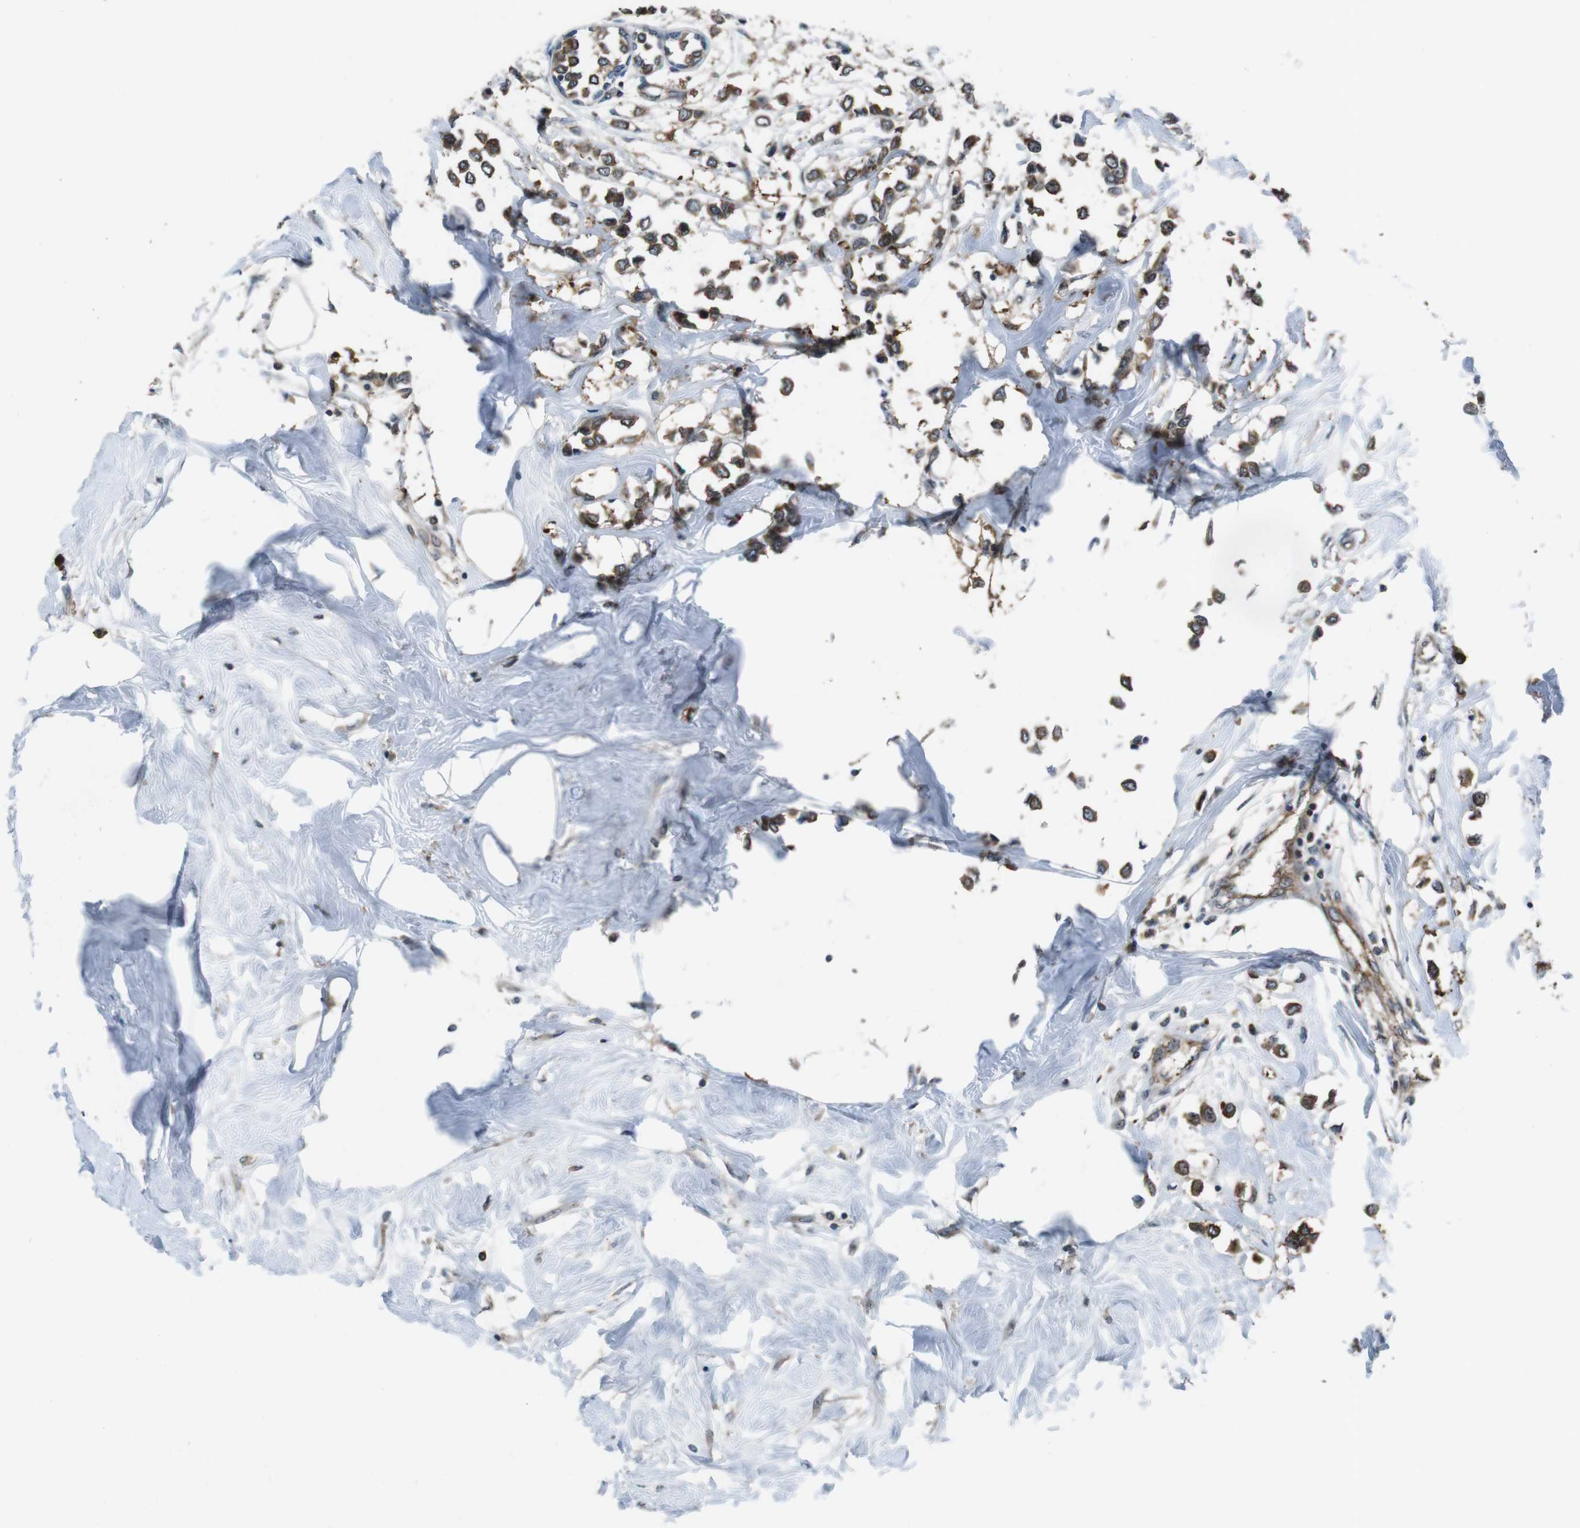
{"staining": {"intensity": "moderate", "quantity": ">75%", "location": "cytoplasmic/membranous"}, "tissue": "breast cancer", "cell_type": "Tumor cells", "image_type": "cancer", "snomed": [{"axis": "morphology", "description": "Lobular carcinoma"}, {"axis": "topography", "description": "Breast"}], "caption": "Immunohistochemistry (DAB) staining of human lobular carcinoma (breast) reveals moderate cytoplasmic/membranous protein expression in about >75% of tumor cells.", "gene": "SLC22A23", "patient": {"sex": "female", "age": 51}}